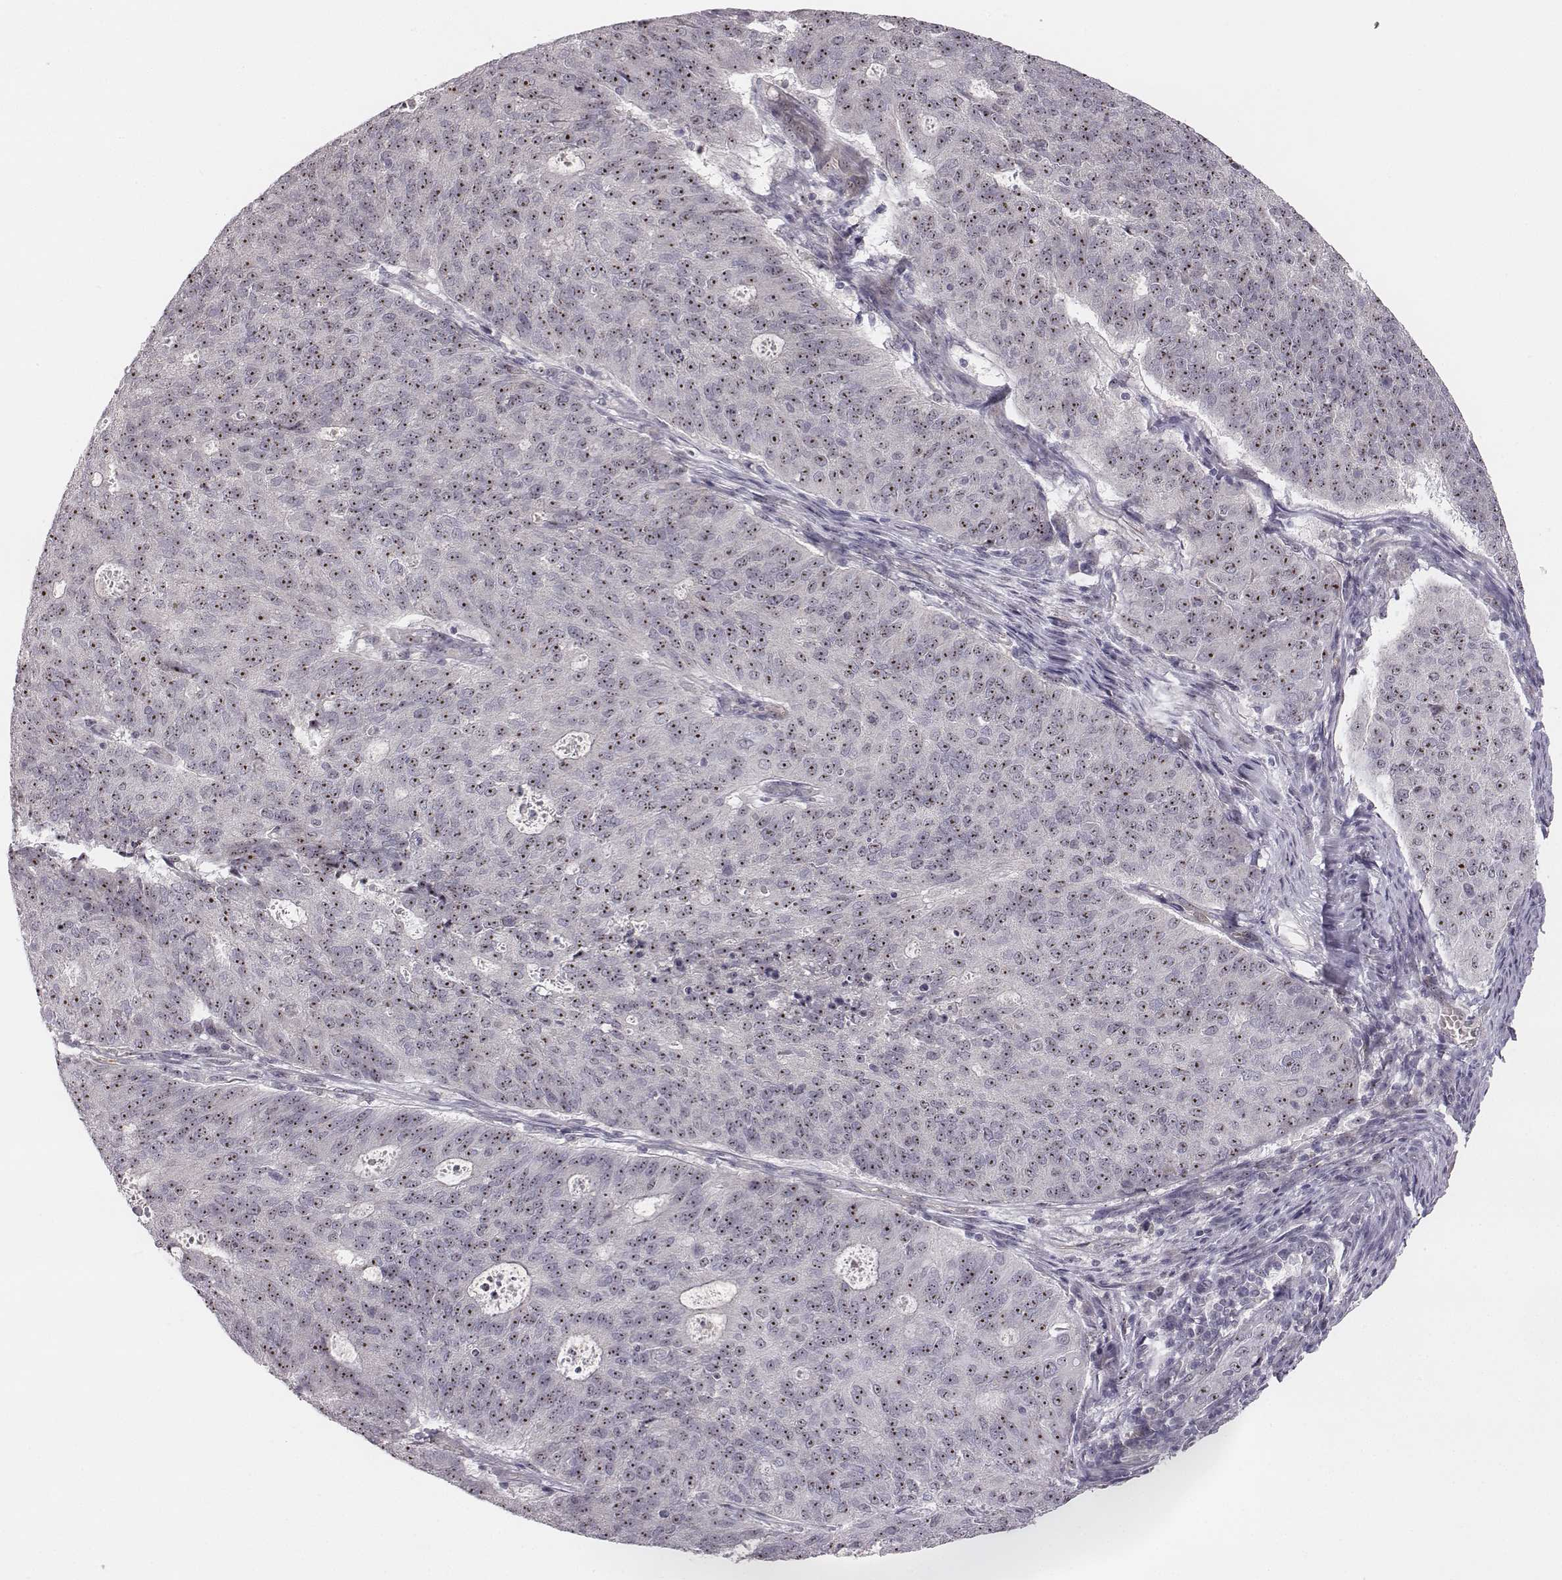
{"staining": {"intensity": "strong", "quantity": "25%-75%", "location": "nuclear"}, "tissue": "endometrial cancer", "cell_type": "Tumor cells", "image_type": "cancer", "snomed": [{"axis": "morphology", "description": "Adenocarcinoma, NOS"}, {"axis": "topography", "description": "Endometrium"}], "caption": "Immunohistochemical staining of adenocarcinoma (endometrial) exhibits high levels of strong nuclear staining in about 25%-75% of tumor cells. The protein of interest is shown in brown color, while the nuclei are stained blue.", "gene": "NIFK", "patient": {"sex": "female", "age": 82}}